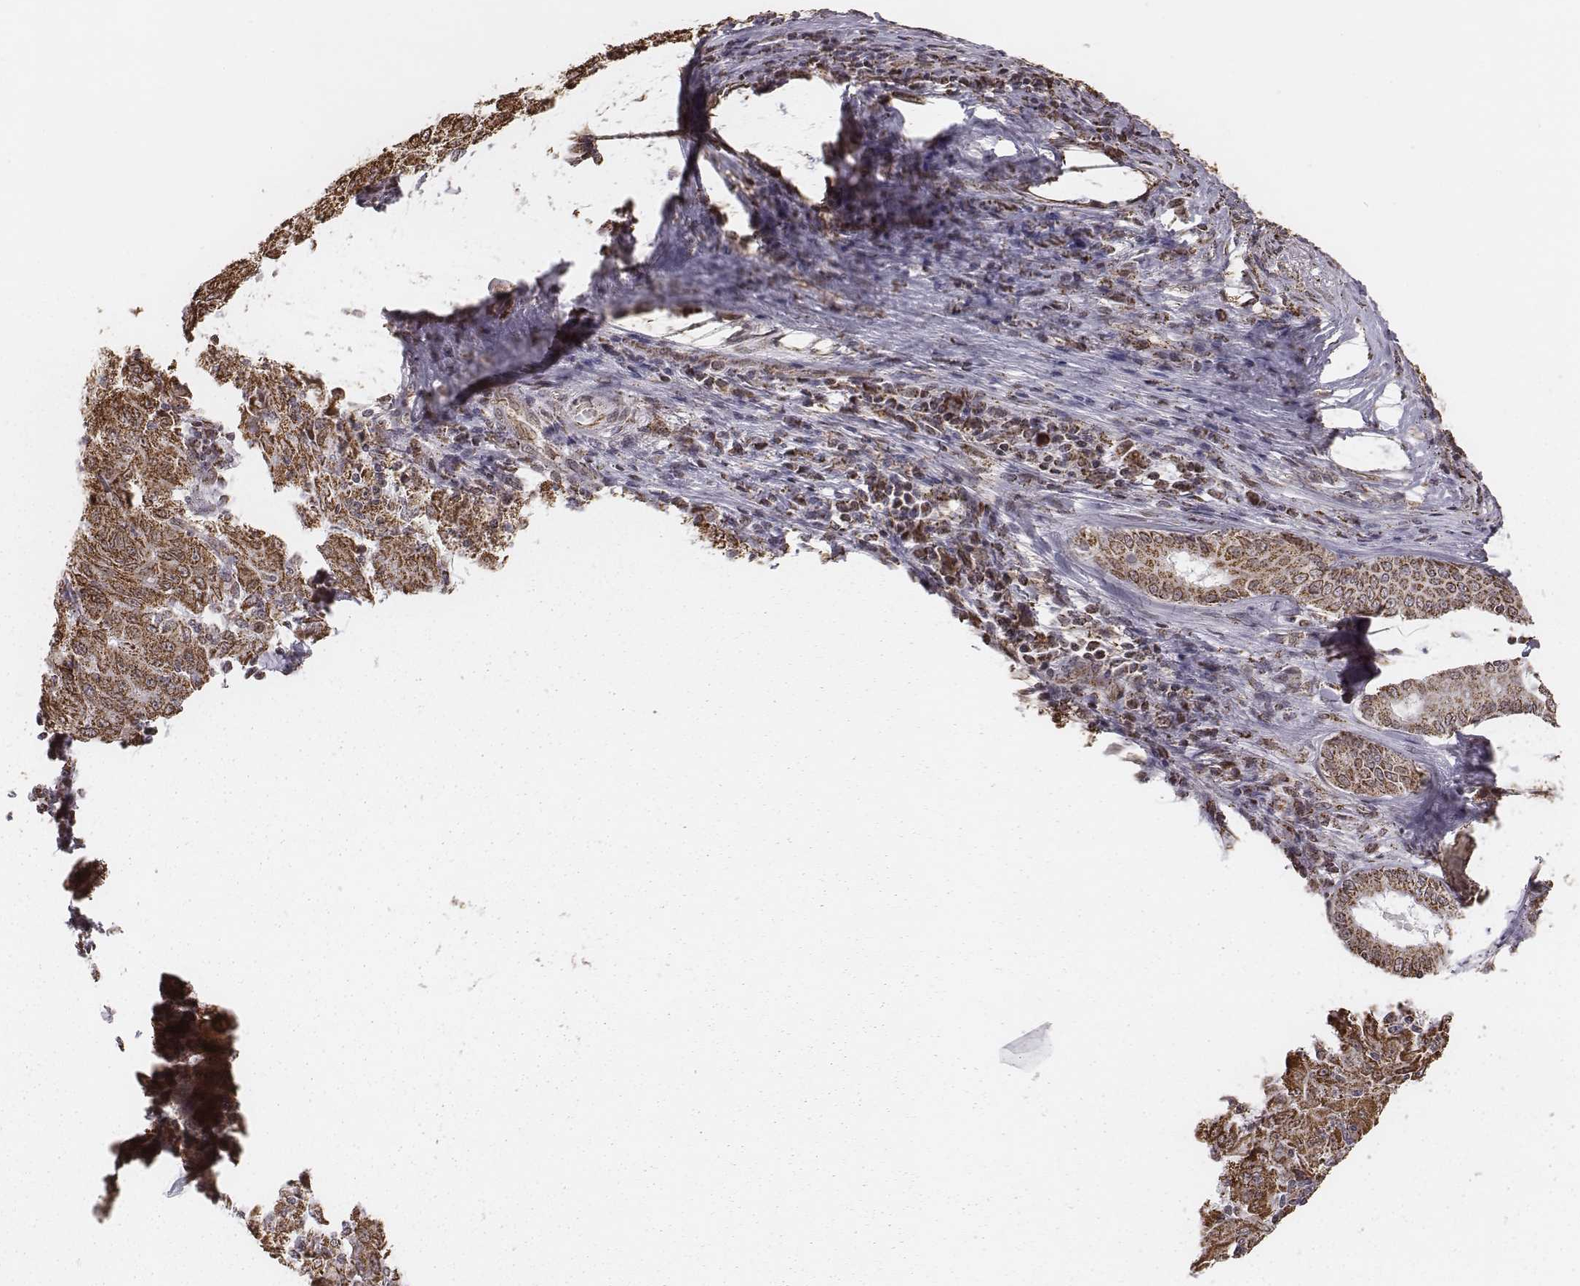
{"staining": {"intensity": "moderate", "quantity": ">75%", "location": "cytoplasmic/membranous"}, "tissue": "pancreatic cancer", "cell_type": "Tumor cells", "image_type": "cancer", "snomed": [{"axis": "morphology", "description": "Adenocarcinoma, NOS"}, {"axis": "topography", "description": "Pancreas"}], "caption": "Protein staining exhibits moderate cytoplasmic/membranous positivity in about >75% of tumor cells in pancreatic cancer (adenocarcinoma). The protein is shown in brown color, while the nuclei are stained blue.", "gene": "ACOT2", "patient": {"sex": "male", "age": 63}}